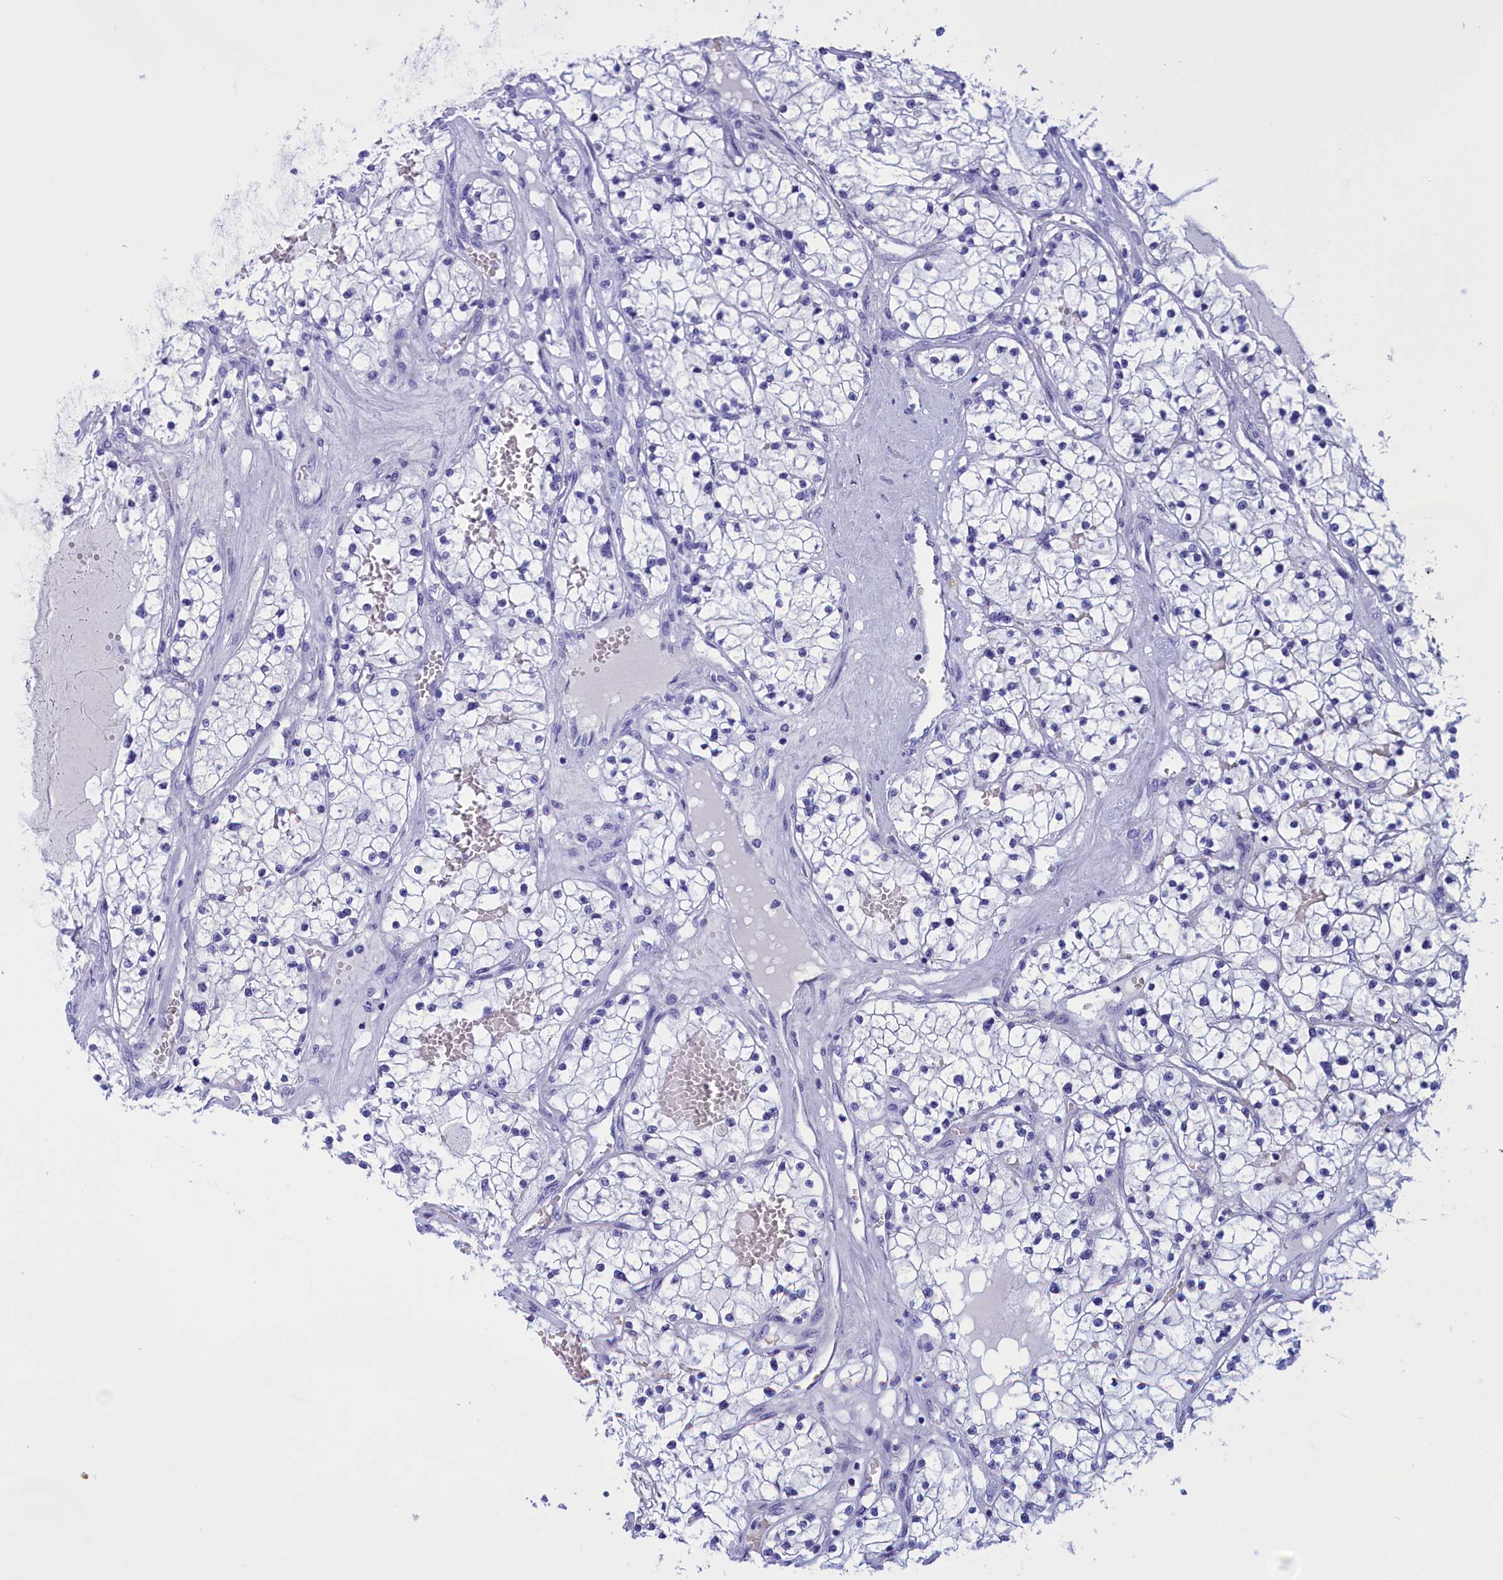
{"staining": {"intensity": "negative", "quantity": "none", "location": "none"}, "tissue": "renal cancer", "cell_type": "Tumor cells", "image_type": "cancer", "snomed": [{"axis": "morphology", "description": "Normal tissue, NOS"}, {"axis": "morphology", "description": "Adenocarcinoma, NOS"}, {"axis": "topography", "description": "Kidney"}], "caption": "A micrograph of human renal adenocarcinoma is negative for staining in tumor cells. The staining was performed using DAB to visualize the protein expression in brown, while the nuclei were stained in blue with hematoxylin (Magnification: 20x).", "gene": "BRI3", "patient": {"sex": "male", "age": 68}}